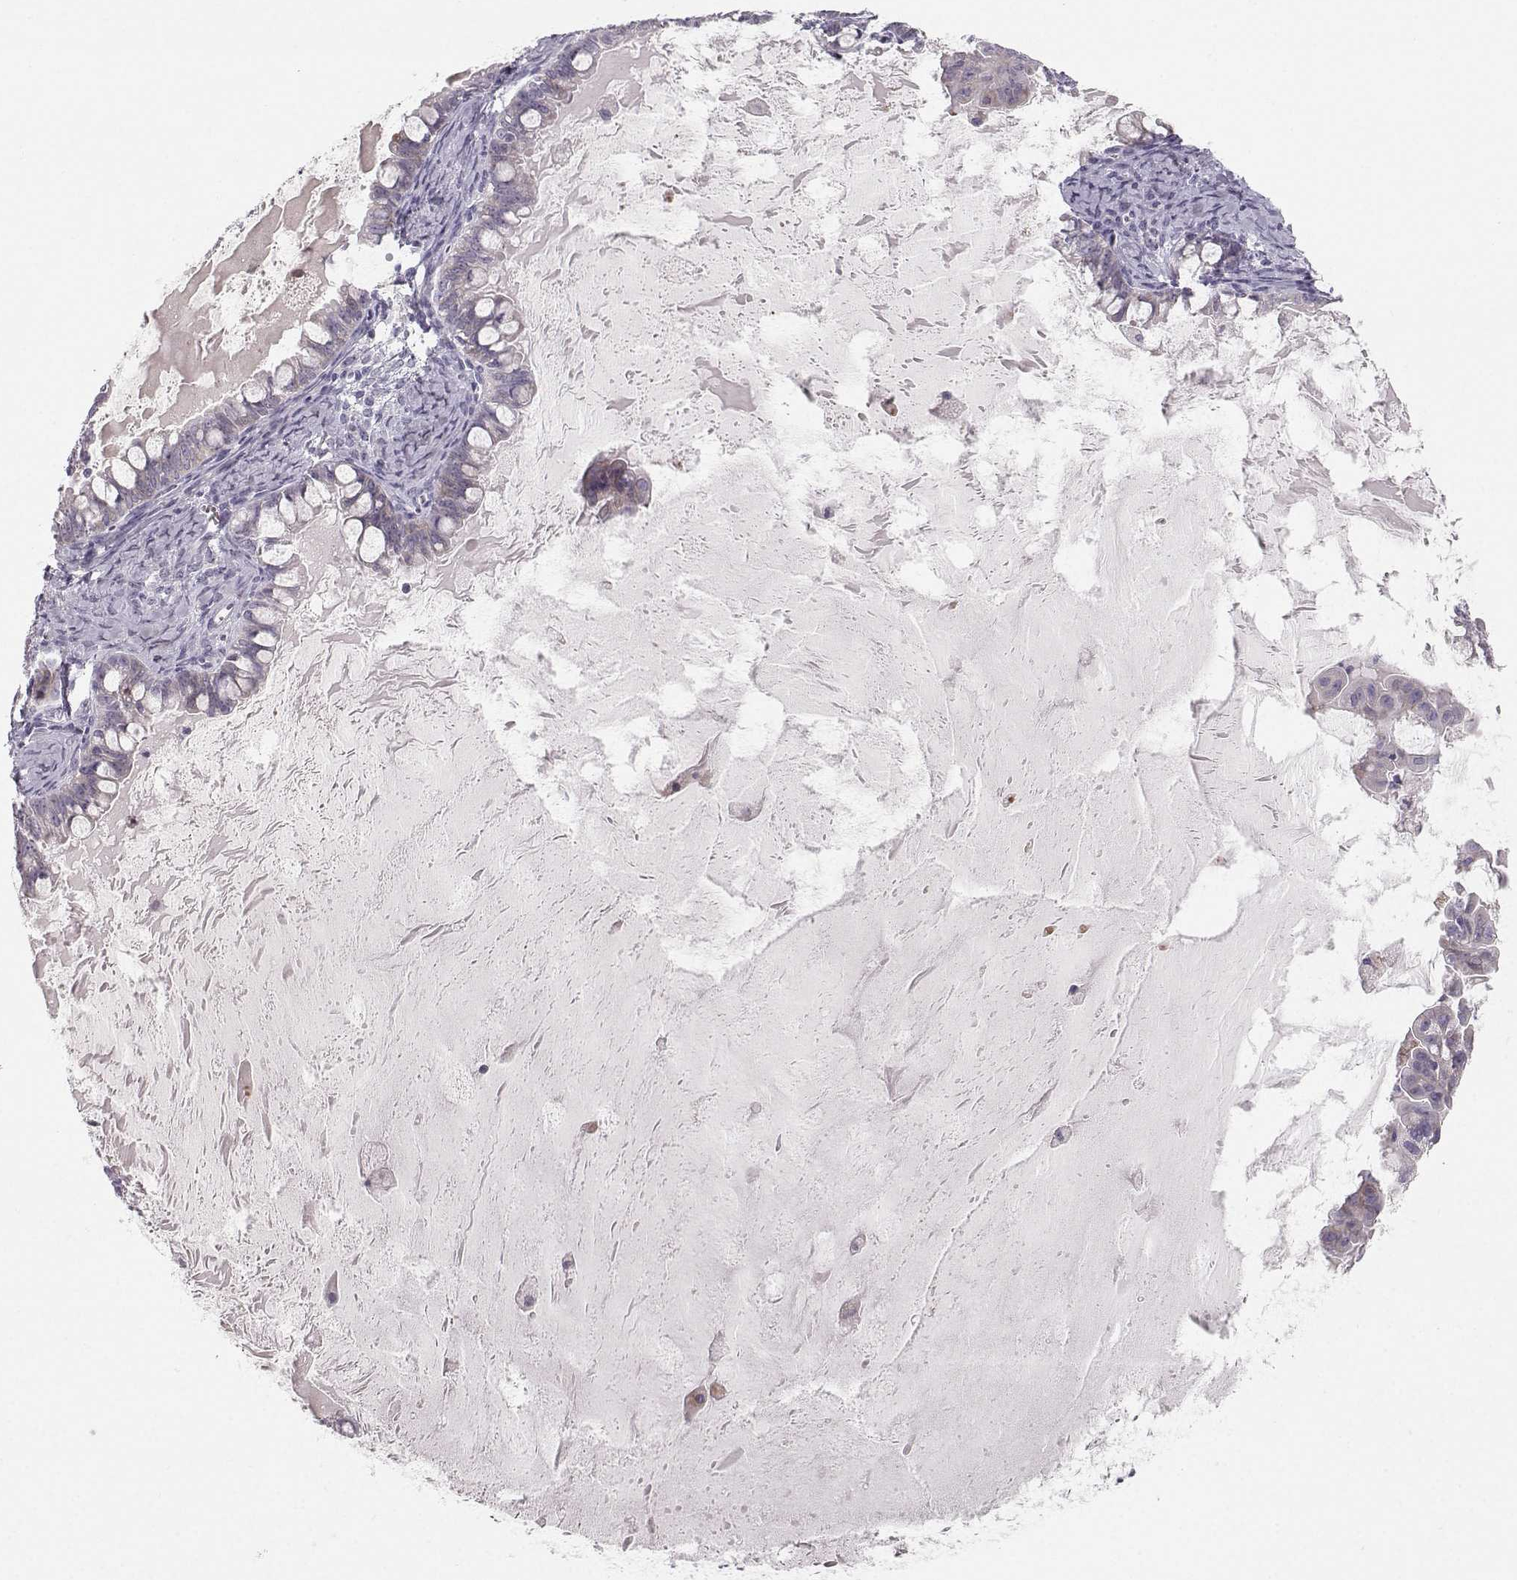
{"staining": {"intensity": "negative", "quantity": "none", "location": "none"}, "tissue": "ovarian cancer", "cell_type": "Tumor cells", "image_type": "cancer", "snomed": [{"axis": "morphology", "description": "Cystadenocarcinoma, mucinous, NOS"}, {"axis": "topography", "description": "Ovary"}], "caption": "Immunohistochemistry of human ovarian mucinous cystadenocarcinoma demonstrates no positivity in tumor cells.", "gene": "CASR", "patient": {"sex": "female", "age": 63}}